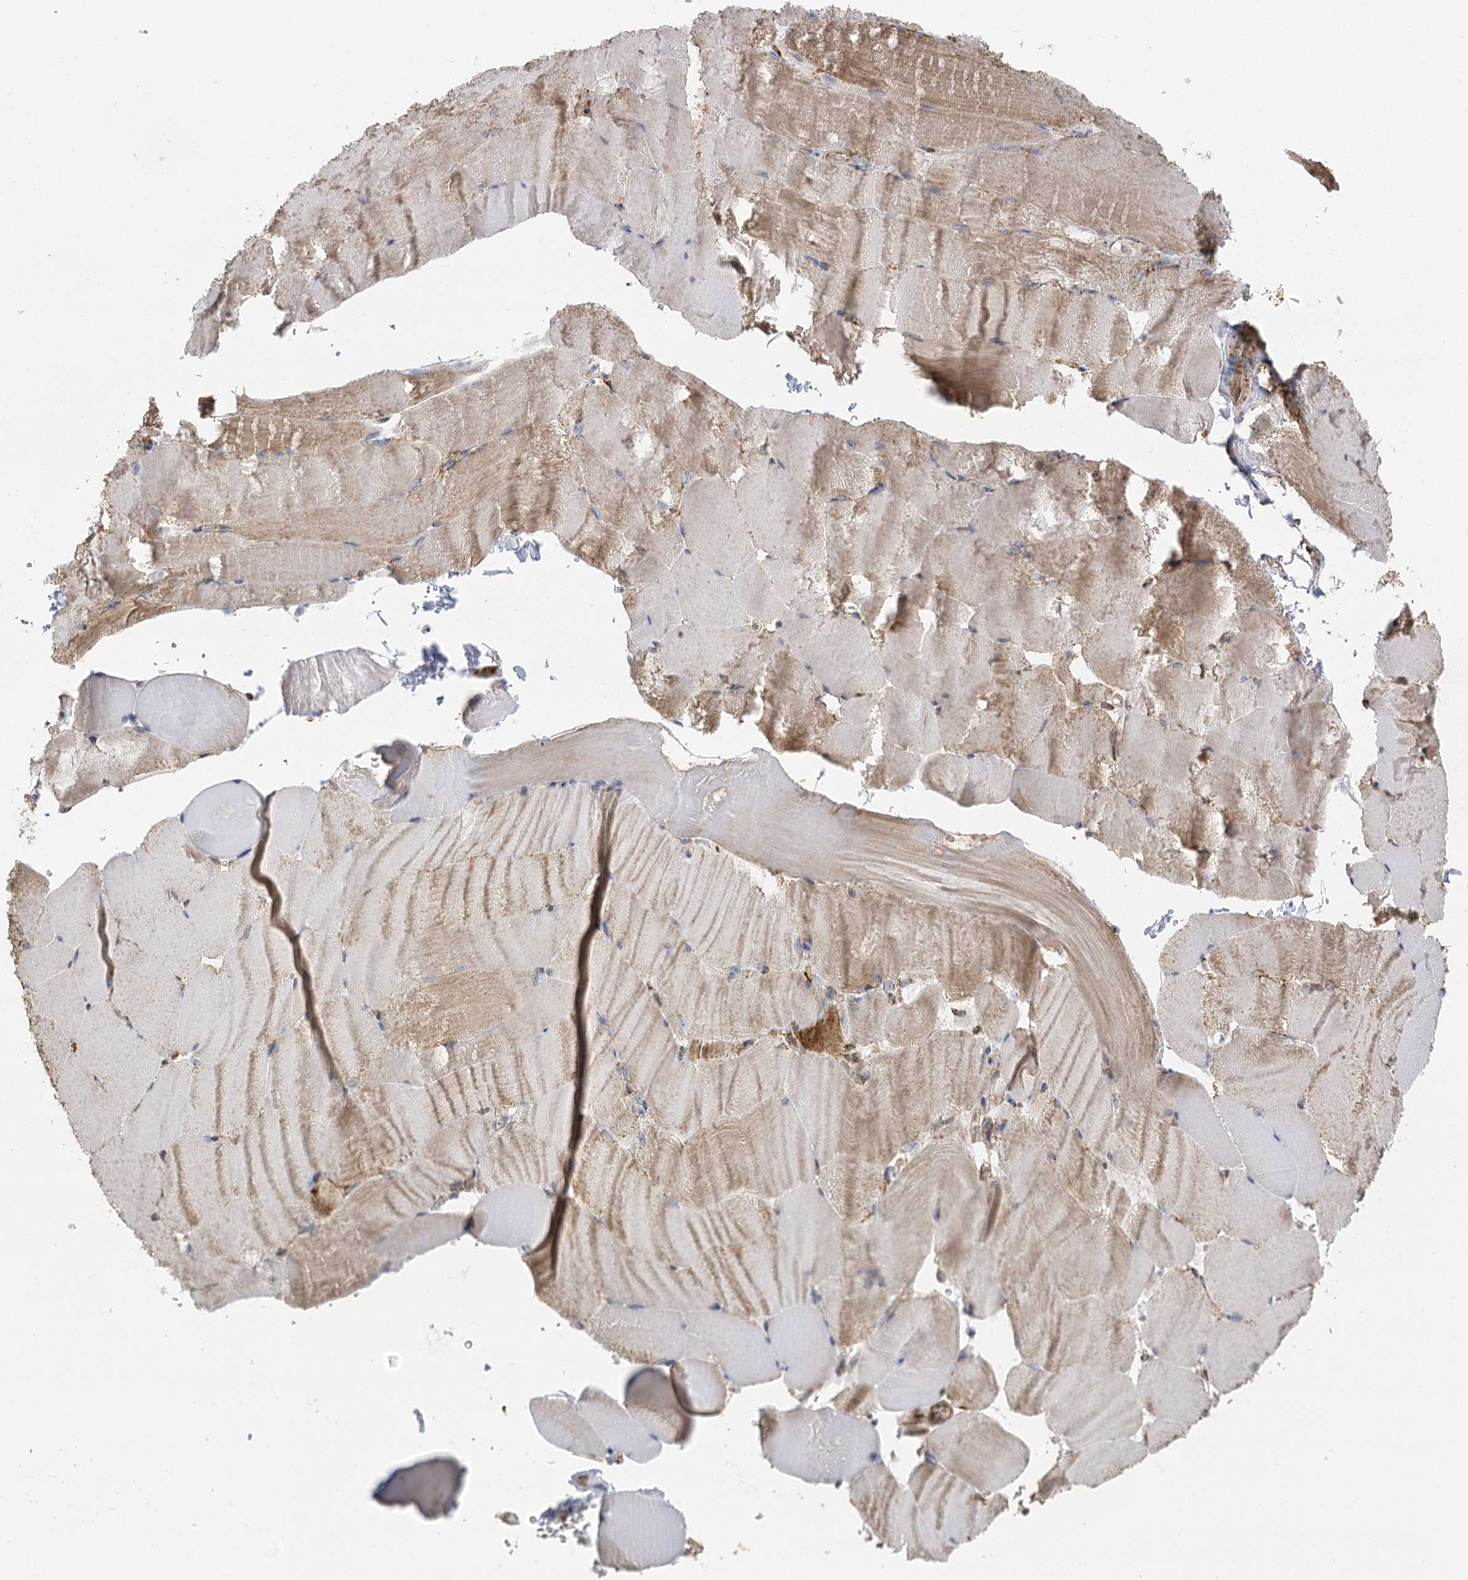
{"staining": {"intensity": "weak", "quantity": "25%-75%", "location": "cytoplasmic/membranous"}, "tissue": "skeletal muscle", "cell_type": "Myocytes", "image_type": "normal", "snomed": [{"axis": "morphology", "description": "Normal tissue, NOS"}, {"axis": "topography", "description": "Skeletal muscle"}, {"axis": "topography", "description": "Parathyroid gland"}], "caption": "DAB (3,3'-diaminobenzidine) immunohistochemical staining of normal skeletal muscle exhibits weak cytoplasmic/membranous protein positivity in about 25%-75% of myocytes. (Stains: DAB in brown, nuclei in blue, Microscopy: brightfield microscopy at high magnification).", "gene": "IL11RA", "patient": {"sex": "female", "age": 37}}